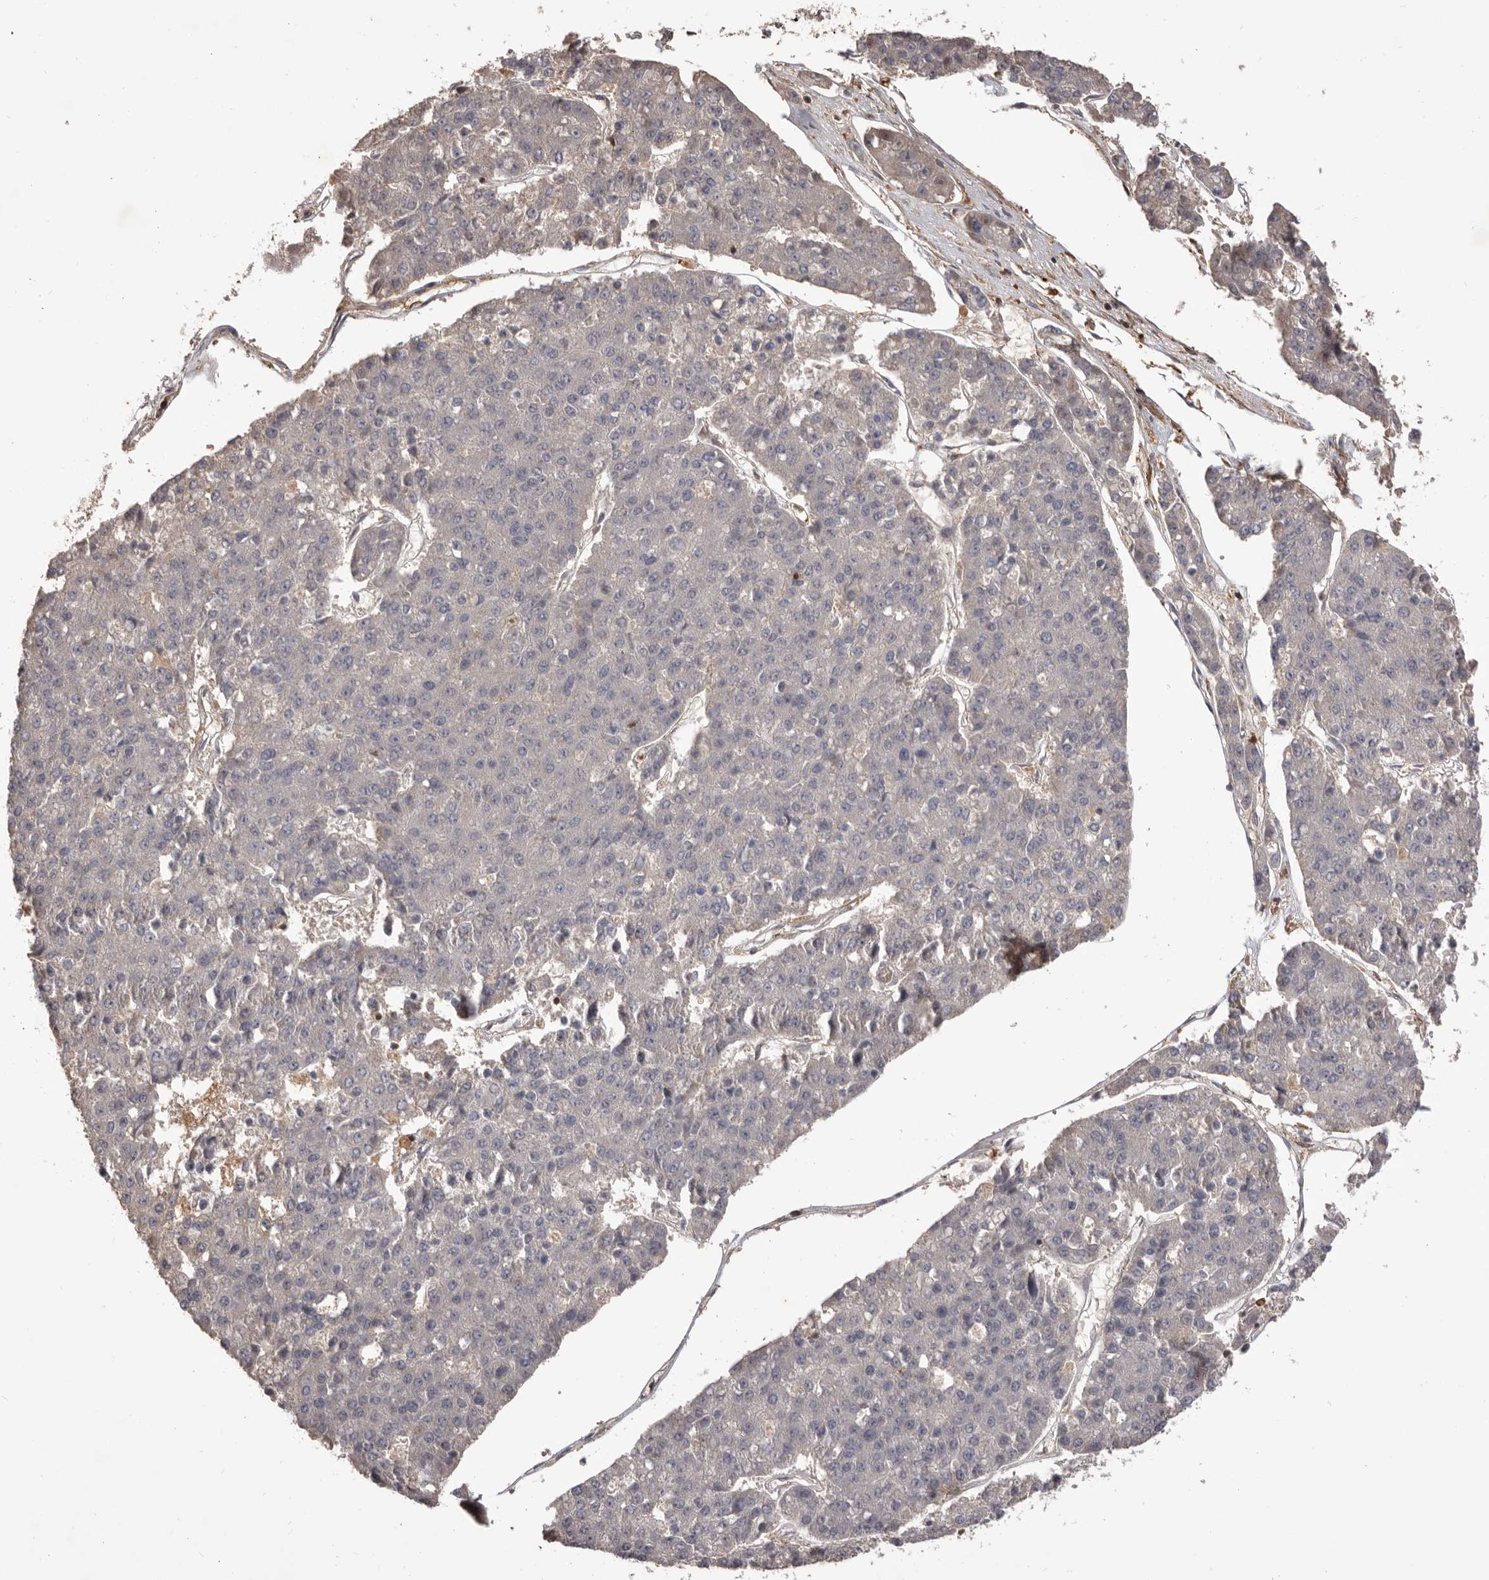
{"staining": {"intensity": "negative", "quantity": "none", "location": "none"}, "tissue": "pancreatic cancer", "cell_type": "Tumor cells", "image_type": "cancer", "snomed": [{"axis": "morphology", "description": "Adenocarcinoma, NOS"}, {"axis": "topography", "description": "Pancreas"}], "caption": "Immunohistochemistry histopathology image of adenocarcinoma (pancreatic) stained for a protein (brown), which shows no positivity in tumor cells. (DAB immunohistochemistry with hematoxylin counter stain).", "gene": "GLIPR2", "patient": {"sex": "male", "age": 50}}